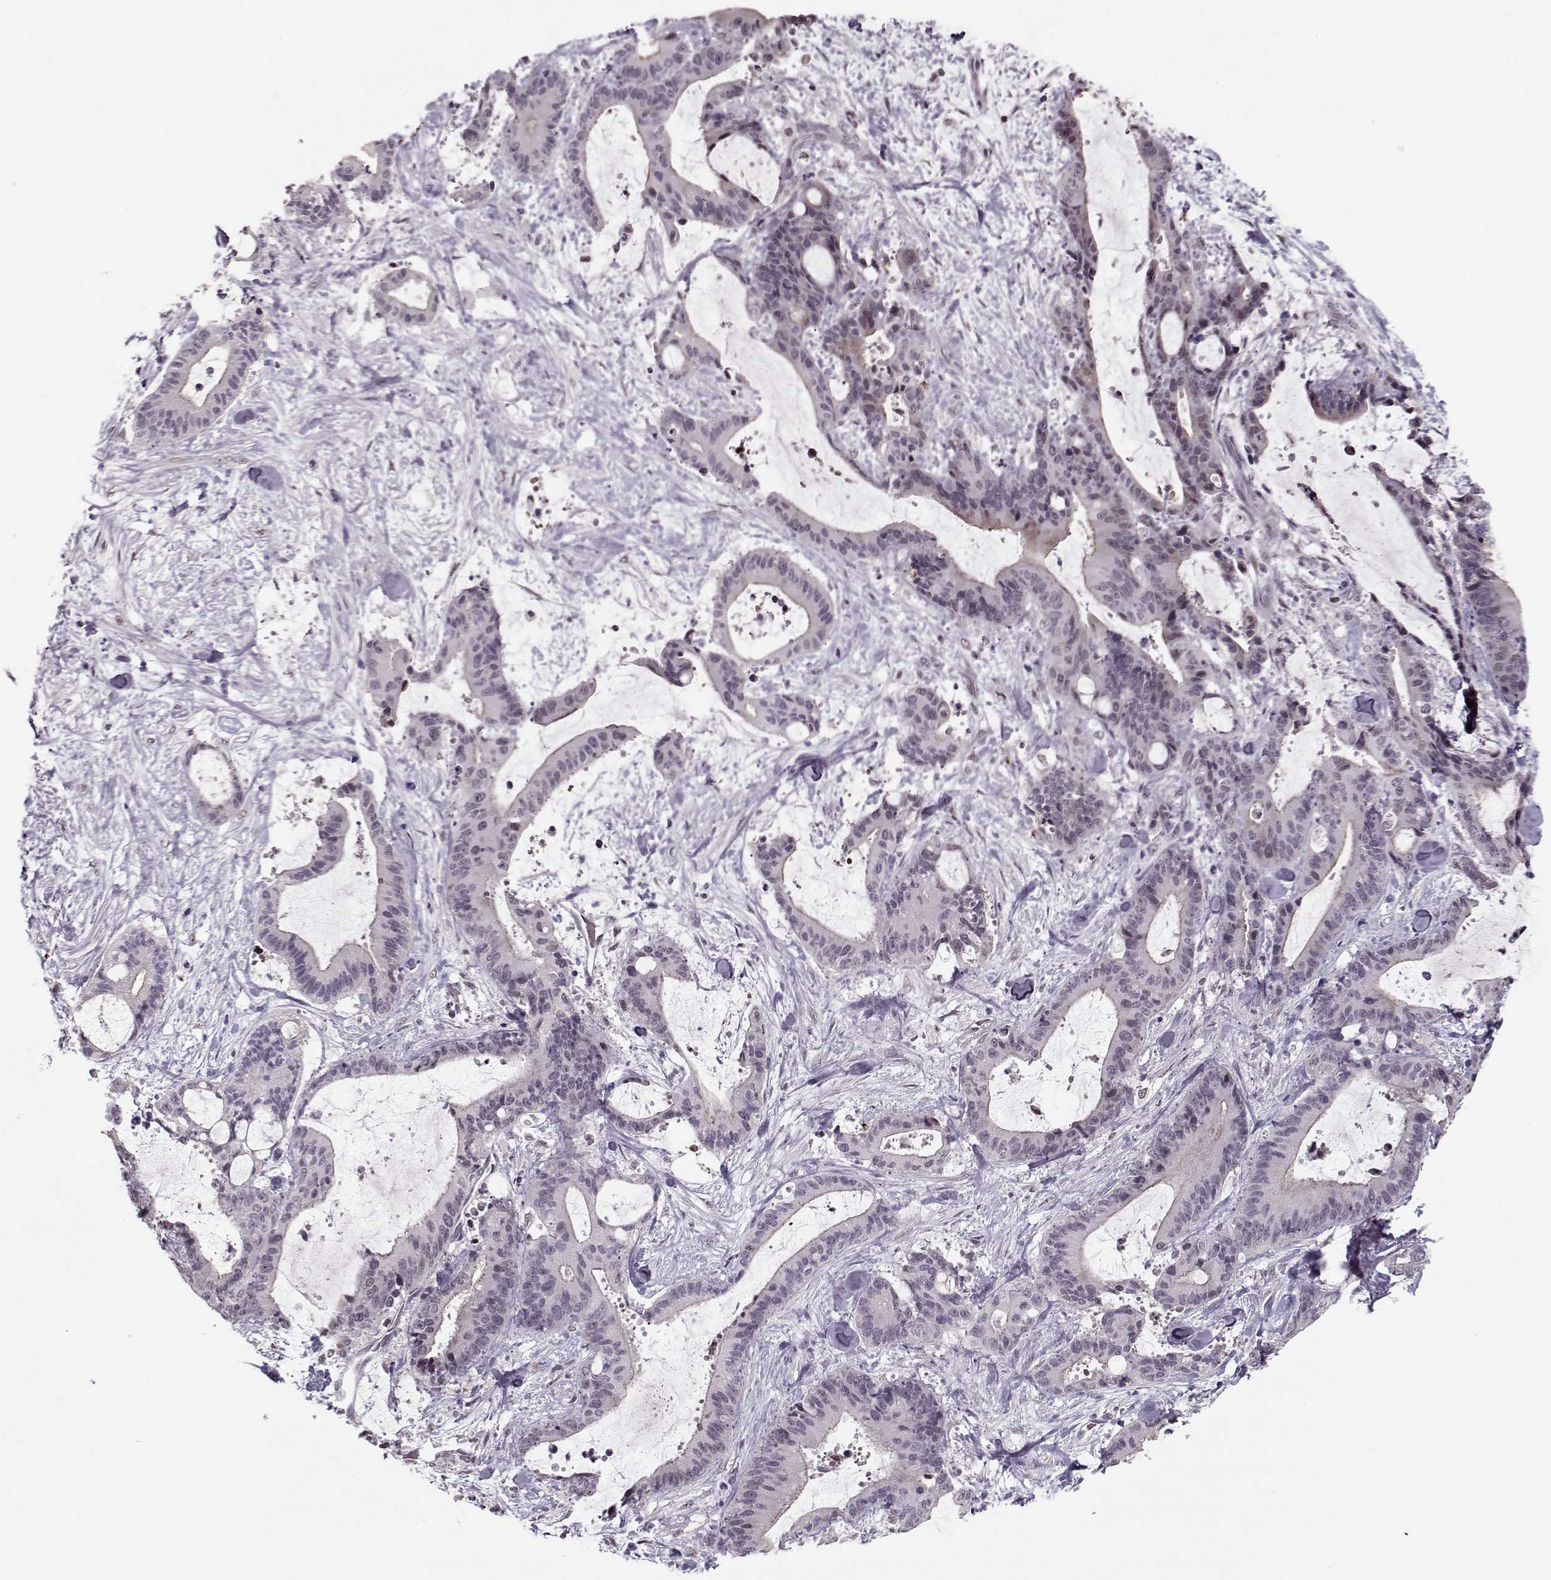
{"staining": {"intensity": "negative", "quantity": "none", "location": "none"}, "tissue": "liver cancer", "cell_type": "Tumor cells", "image_type": "cancer", "snomed": [{"axis": "morphology", "description": "Cholangiocarcinoma"}, {"axis": "topography", "description": "Liver"}], "caption": "This is a histopathology image of immunohistochemistry (IHC) staining of cholangiocarcinoma (liver), which shows no positivity in tumor cells.", "gene": "DNAI3", "patient": {"sex": "female", "age": 73}}